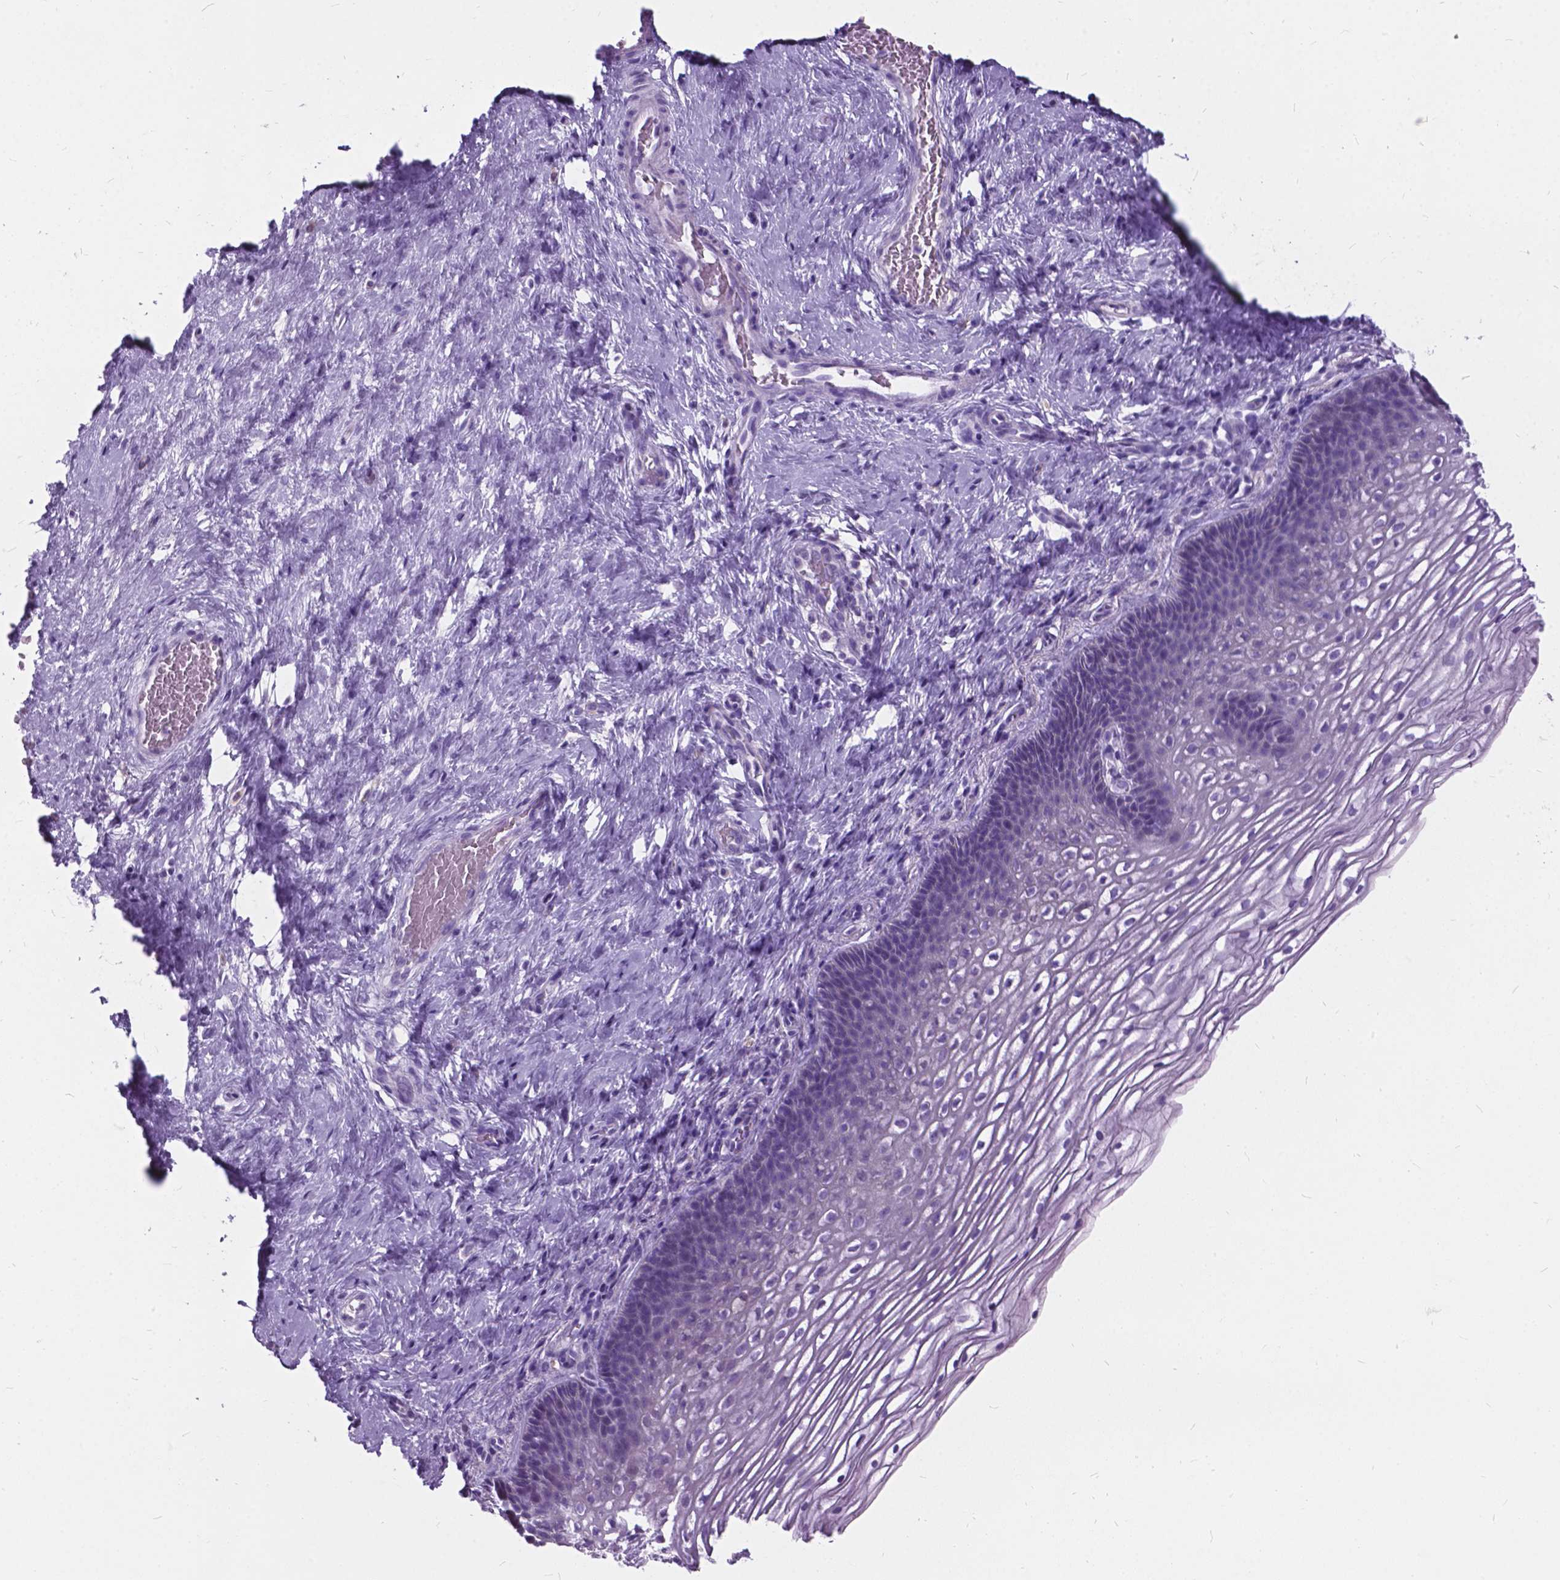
{"staining": {"intensity": "negative", "quantity": "none", "location": "none"}, "tissue": "cervix", "cell_type": "Glandular cells", "image_type": "normal", "snomed": [{"axis": "morphology", "description": "Normal tissue, NOS"}, {"axis": "topography", "description": "Cervix"}], "caption": "There is no significant positivity in glandular cells of cervix. (Brightfield microscopy of DAB (3,3'-diaminobenzidine) immunohistochemistry at high magnification).", "gene": "BSND", "patient": {"sex": "female", "age": 34}}